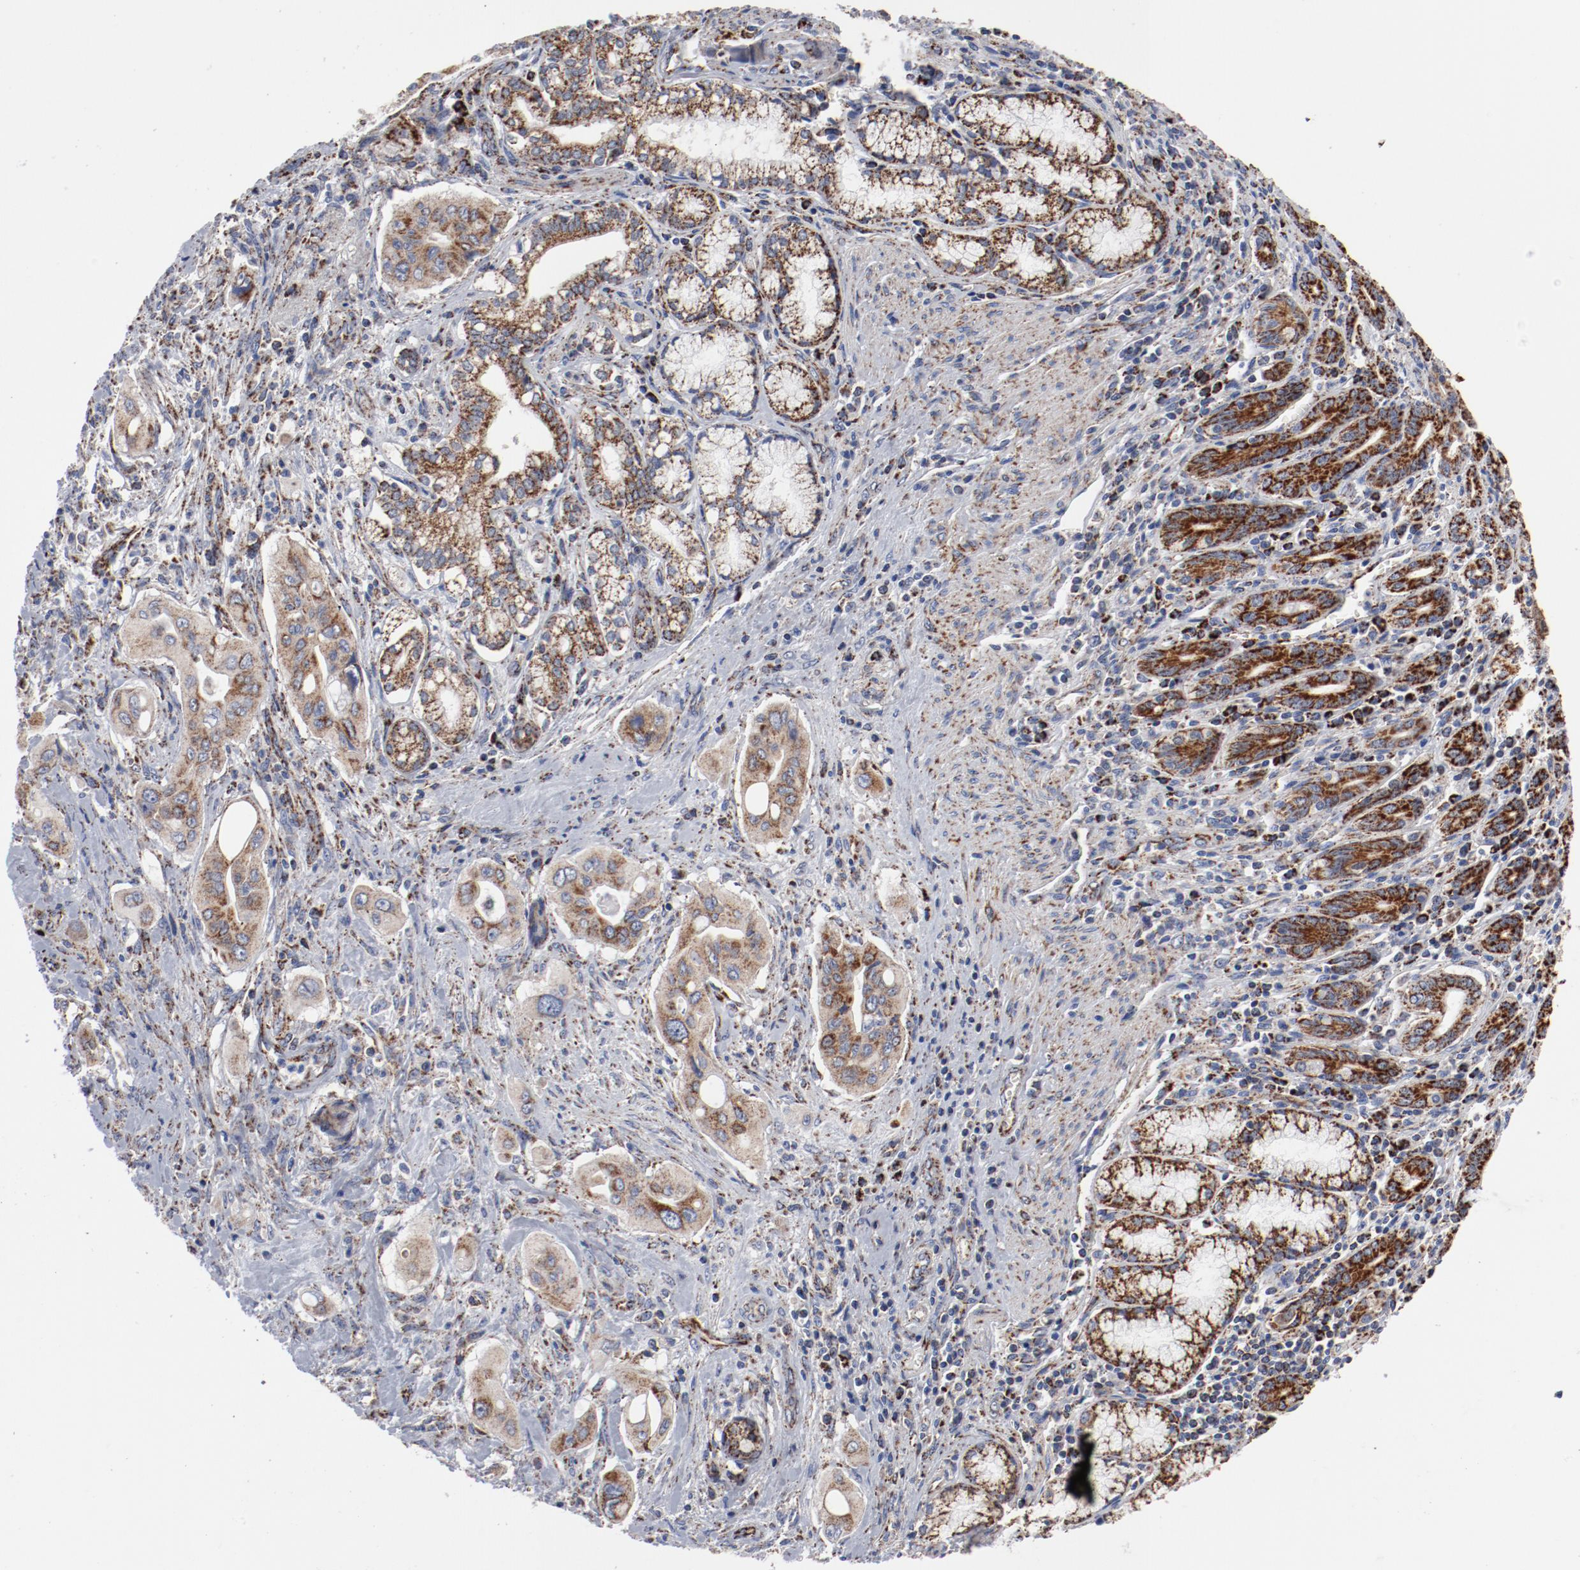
{"staining": {"intensity": "moderate", "quantity": ">75%", "location": "cytoplasmic/membranous"}, "tissue": "pancreatic cancer", "cell_type": "Tumor cells", "image_type": "cancer", "snomed": [{"axis": "morphology", "description": "Adenocarcinoma, NOS"}, {"axis": "topography", "description": "Pancreas"}], "caption": "Immunohistochemical staining of human pancreatic adenocarcinoma demonstrates medium levels of moderate cytoplasmic/membranous expression in approximately >75% of tumor cells. Nuclei are stained in blue.", "gene": "NDUFV2", "patient": {"sex": "male", "age": 77}}